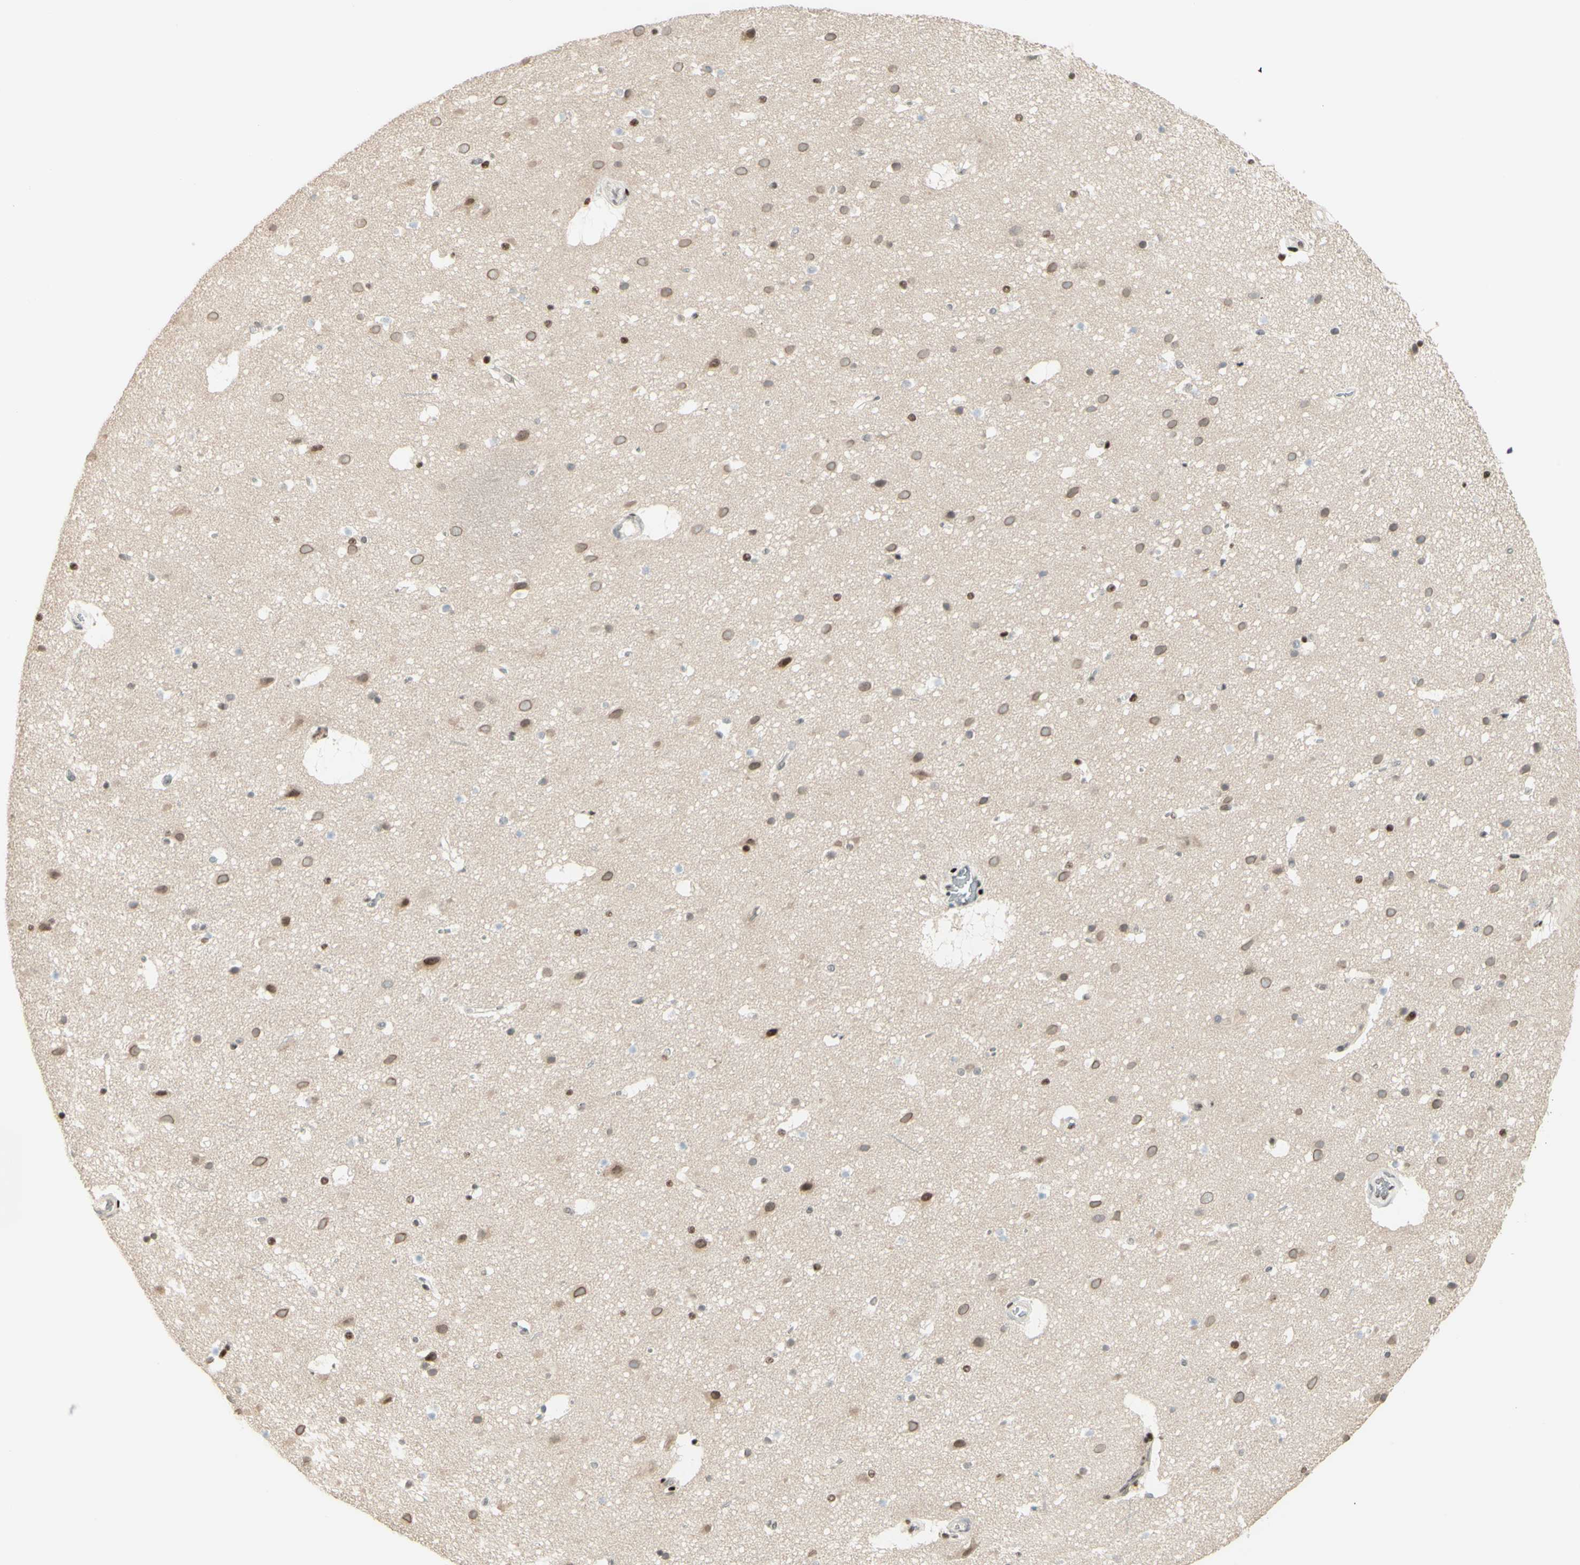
{"staining": {"intensity": "weak", "quantity": "25%-75%", "location": "nuclear"}, "tissue": "cerebral cortex", "cell_type": "Endothelial cells", "image_type": "normal", "snomed": [{"axis": "morphology", "description": "Normal tissue, NOS"}, {"axis": "topography", "description": "Cerebral cortex"}], "caption": "Protein analysis of normal cerebral cortex displays weak nuclear expression in approximately 25%-75% of endothelial cells. (Stains: DAB (3,3'-diaminobenzidine) in brown, nuclei in blue, Microscopy: brightfield microscopy at high magnification).", "gene": "CDKL5", "patient": {"sex": "male", "age": 45}}